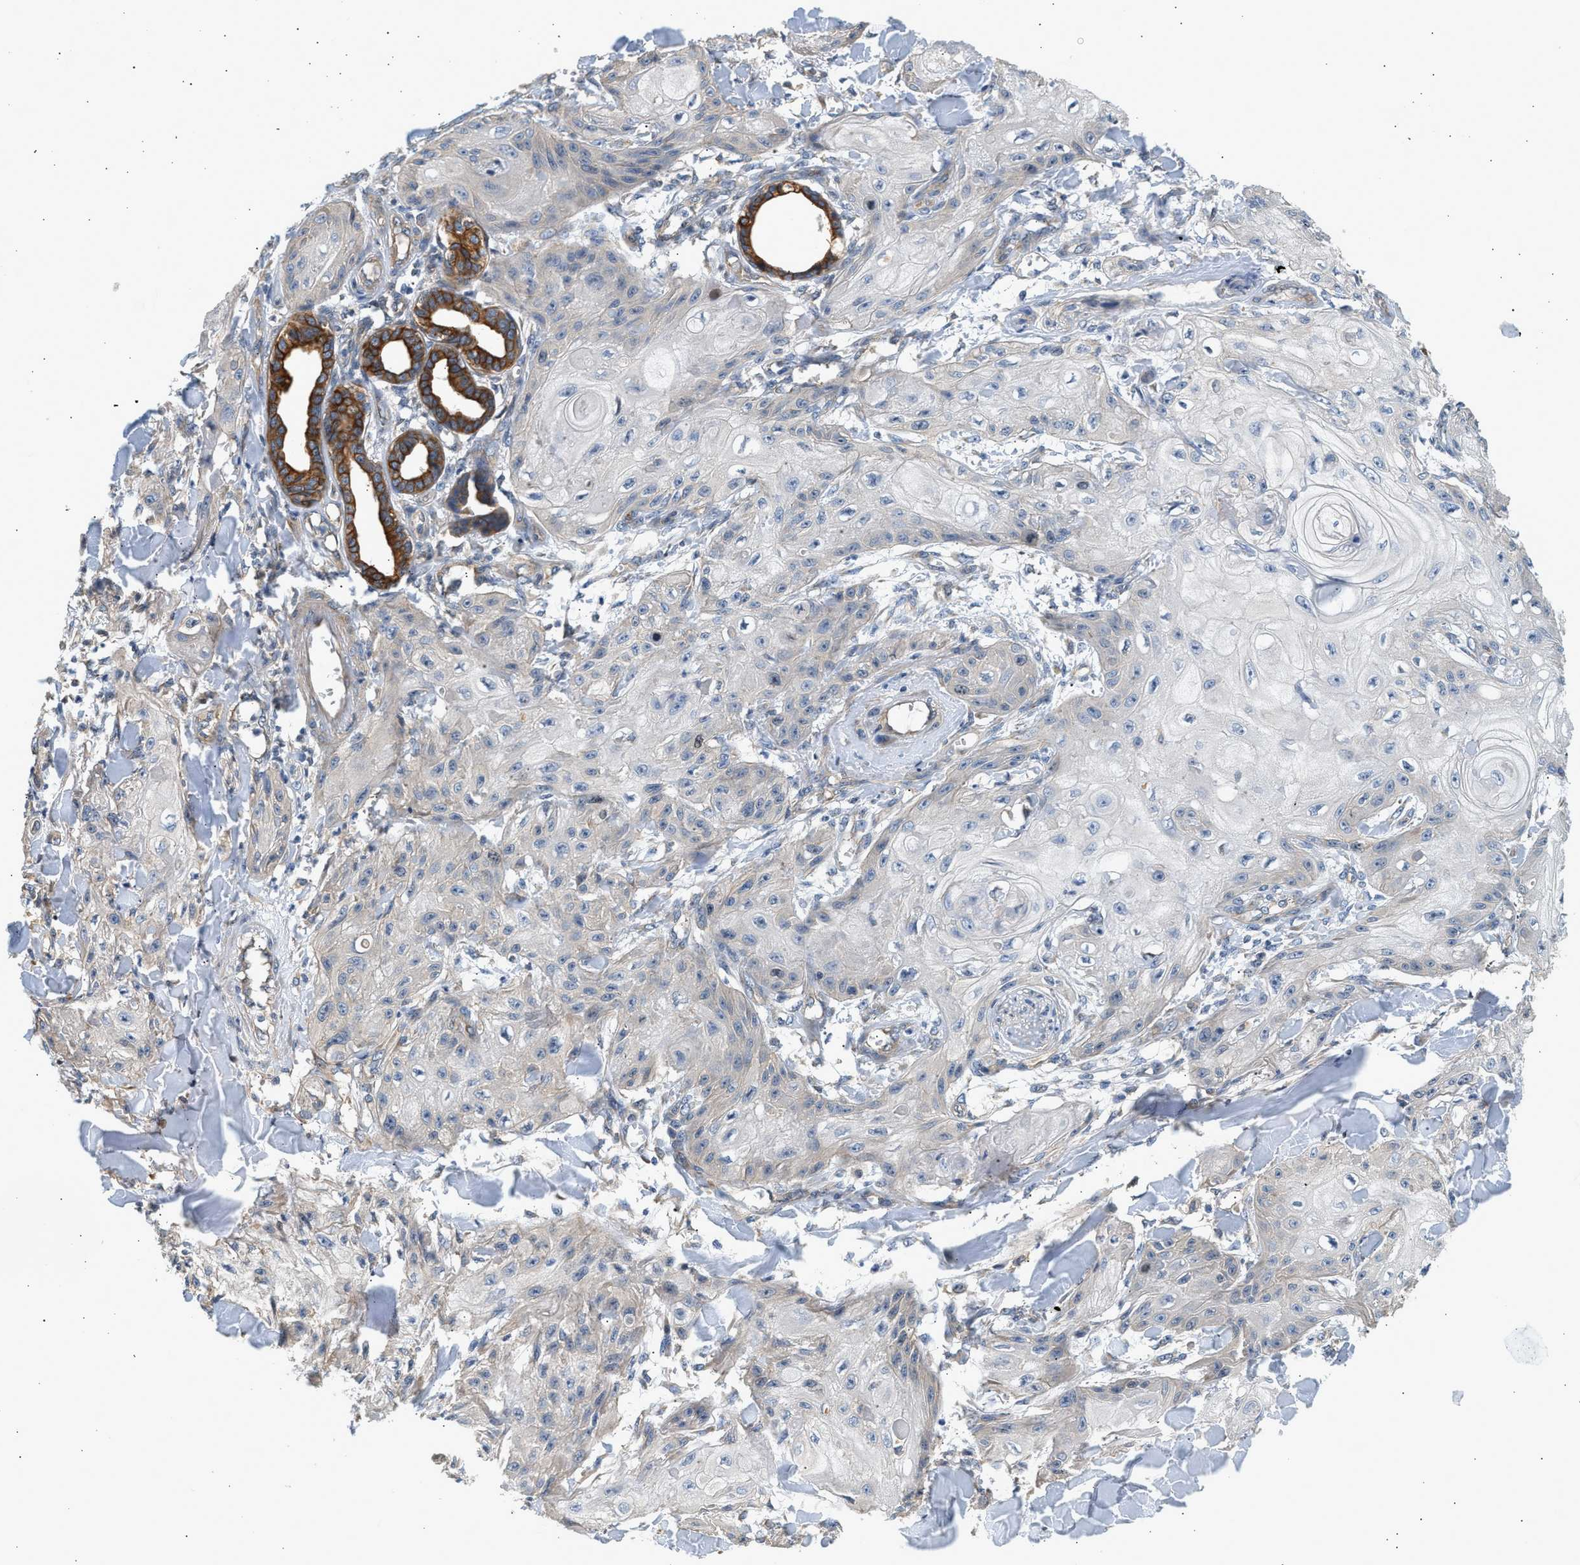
{"staining": {"intensity": "negative", "quantity": "none", "location": "none"}, "tissue": "skin cancer", "cell_type": "Tumor cells", "image_type": "cancer", "snomed": [{"axis": "morphology", "description": "Squamous cell carcinoma, NOS"}, {"axis": "topography", "description": "Skin"}], "caption": "There is no significant positivity in tumor cells of skin cancer.", "gene": "WDR31", "patient": {"sex": "male", "age": 74}}